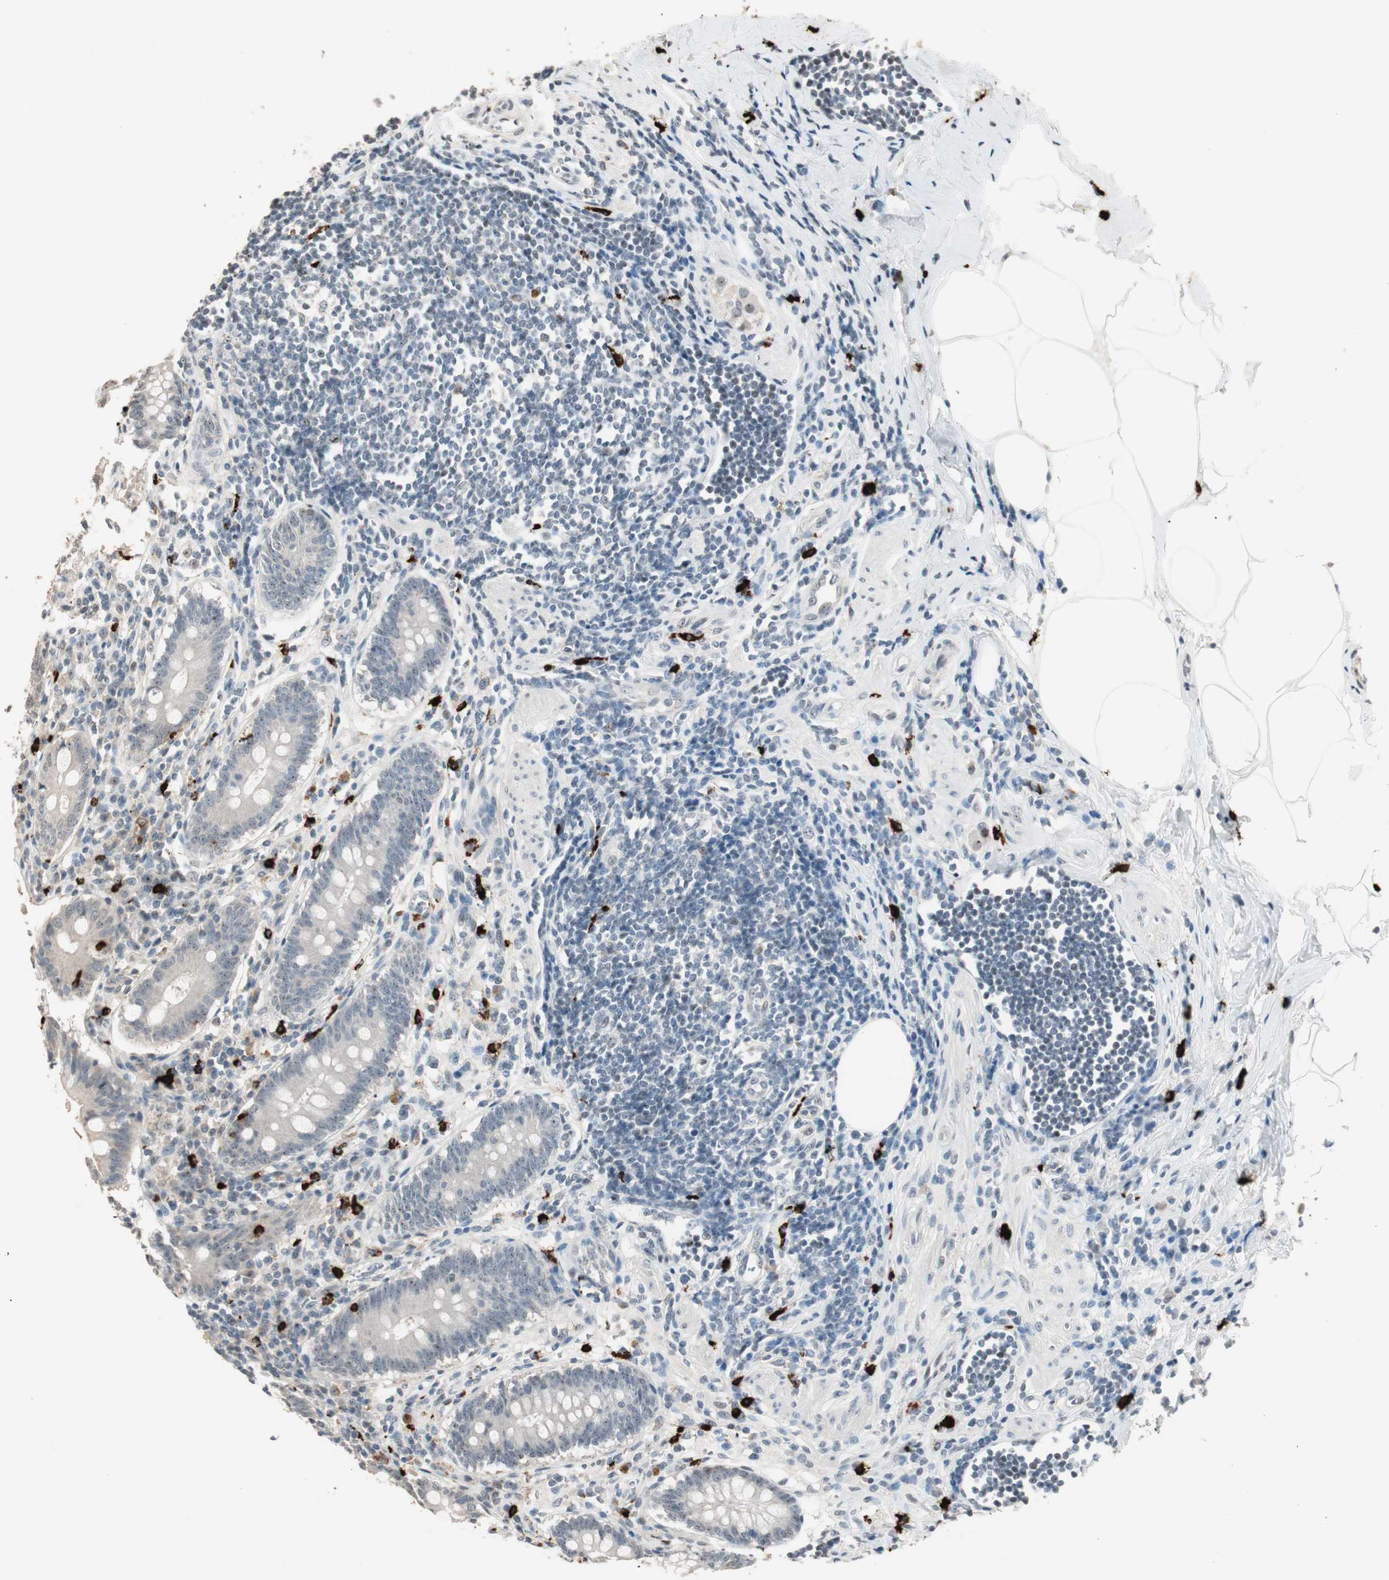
{"staining": {"intensity": "moderate", "quantity": "25%-75%", "location": "nuclear"}, "tissue": "appendix", "cell_type": "Glandular cells", "image_type": "normal", "snomed": [{"axis": "morphology", "description": "Normal tissue, NOS"}, {"axis": "topography", "description": "Appendix"}], "caption": "DAB (3,3'-diaminobenzidine) immunohistochemical staining of unremarkable appendix exhibits moderate nuclear protein expression in approximately 25%-75% of glandular cells.", "gene": "ETV4", "patient": {"sex": "female", "age": 50}}